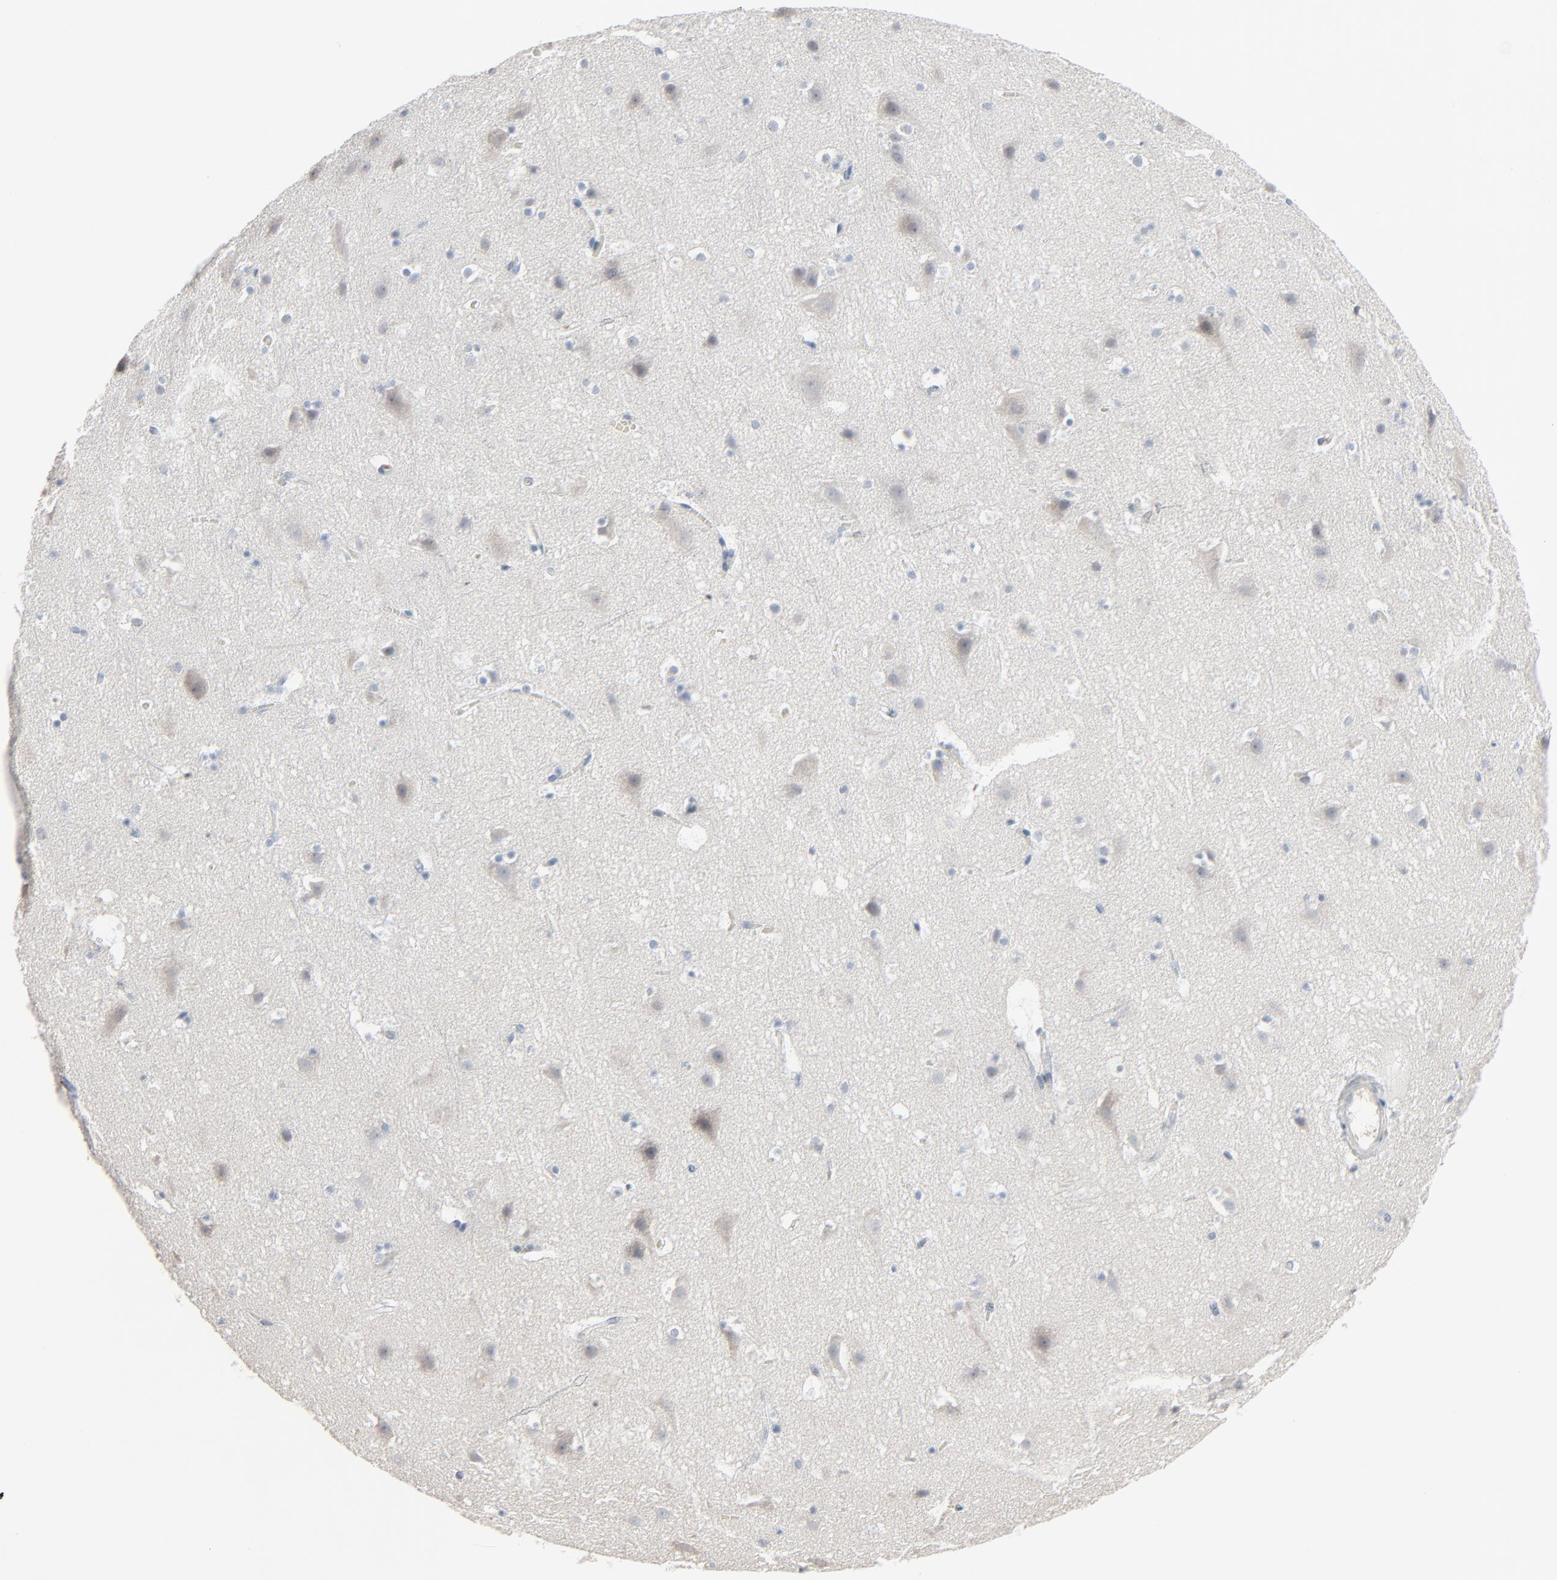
{"staining": {"intensity": "negative", "quantity": "none", "location": "none"}, "tissue": "cerebral cortex", "cell_type": "Endothelial cells", "image_type": "normal", "snomed": [{"axis": "morphology", "description": "Normal tissue, NOS"}, {"axis": "topography", "description": "Cerebral cortex"}], "caption": "Histopathology image shows no significant protein positivity in endothelial cells of normal cerebral cortex. Nuclei are stained in blue.", "gene": "SAGE1", "patient": {"sex": "male", "age": 45}}